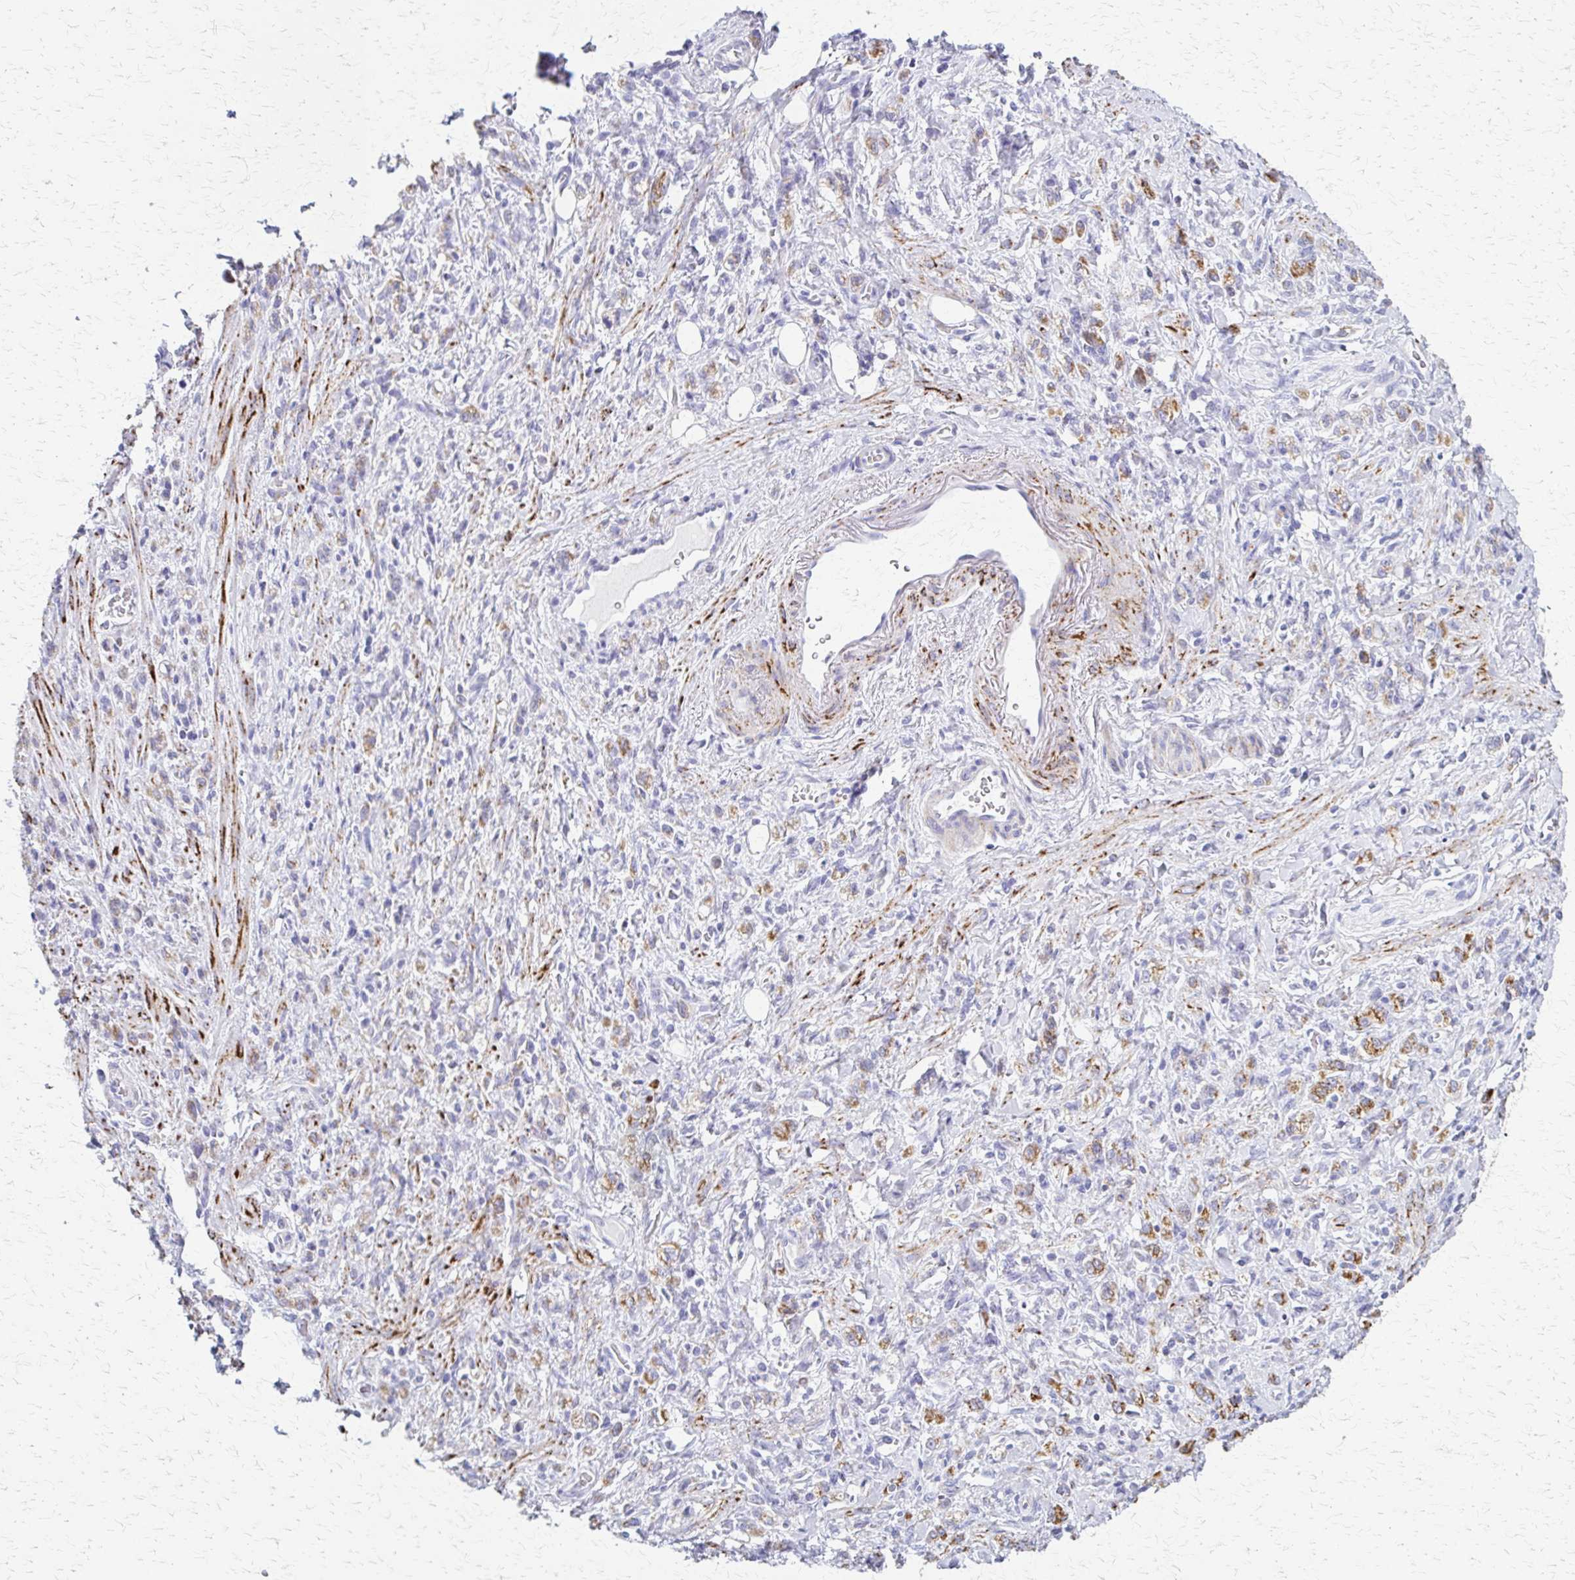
{"staining": {"intensity": "moderate", "quantity": "25%-75%", "location": "cytoplasmic/membranous"}, "tissue": "stomach cancer", "cell_type": "Tumor cells", "image_type": "cancer", "snomed": [{"axis": "morphology", "description": "Adenocarcinoma, NOS"}, {"axis": "topography", "description": "Stomach"}], "caption": "Stomach cancer stained with a brown dye displays moderate cytoplasmic/membranous positive staining in about 25%-75% of tumor cells.", "gene": "ZSCAN5B", "patient": {"sex": "male", "age": 77}}